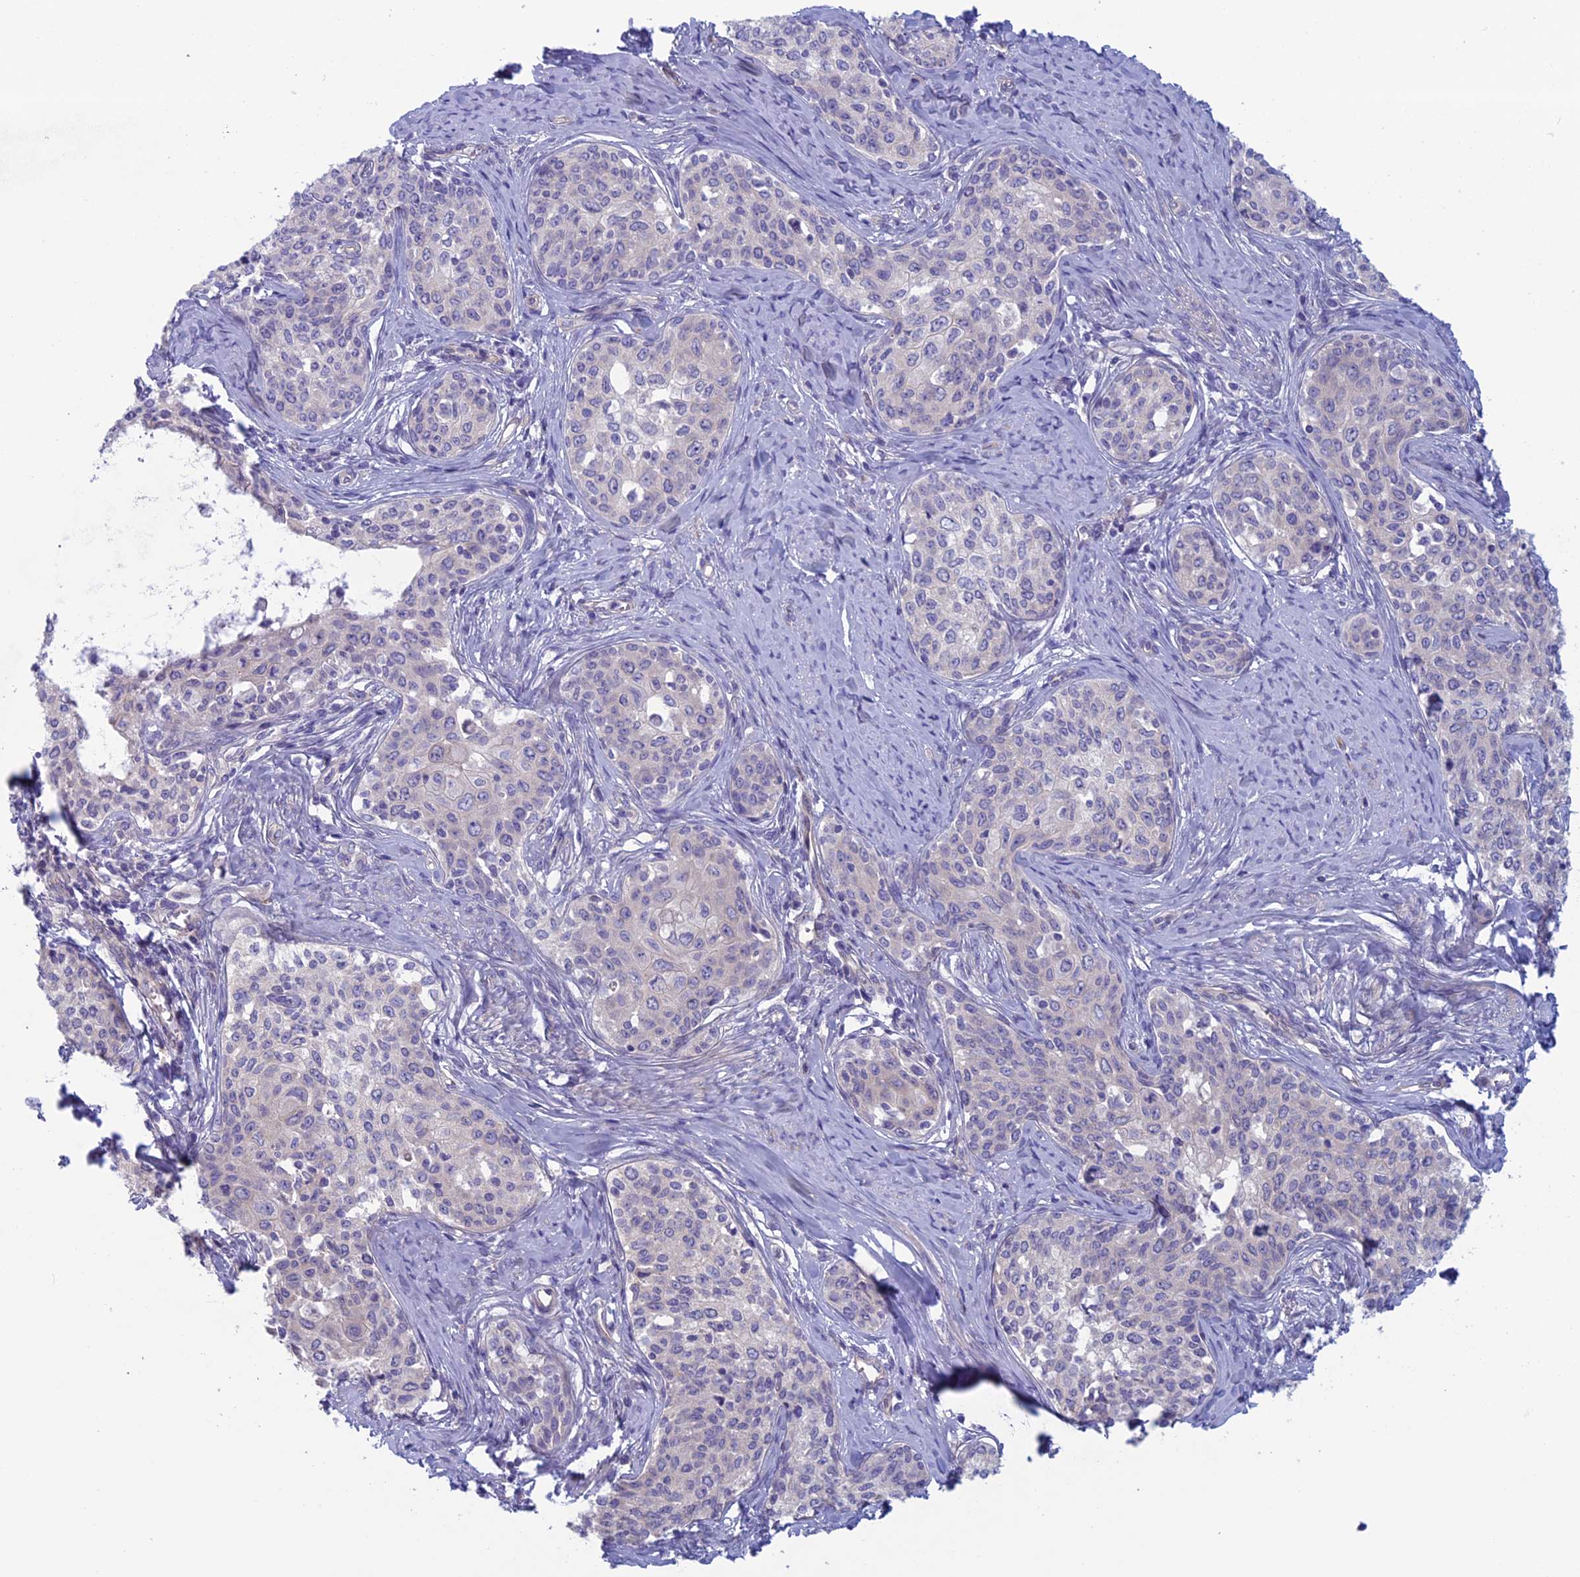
{"staining": {"intensity": "negative", "quantity": "none", "location": "none"}, "tissue": "cervical cancer", "cell_type": "Tumor cells", "image_type": "cancer", "snomed": [{"axis": "morphology", "description": "Squamous cell carcinoma, NOS"}, {"axis": "morphology", "description": "Adenocarcinoma, NOS"}, {"axis": "topography", "description": "Cervix"}], "caption": "DAB (3,3'-diaminobenzidine) immunohistochemical staining of cervical cancer (adenocarcinoma) exhibits no significant staining in tumor cells.", "gene": "CNOT6L", "patient": {"sex": "female", "age": 52}}